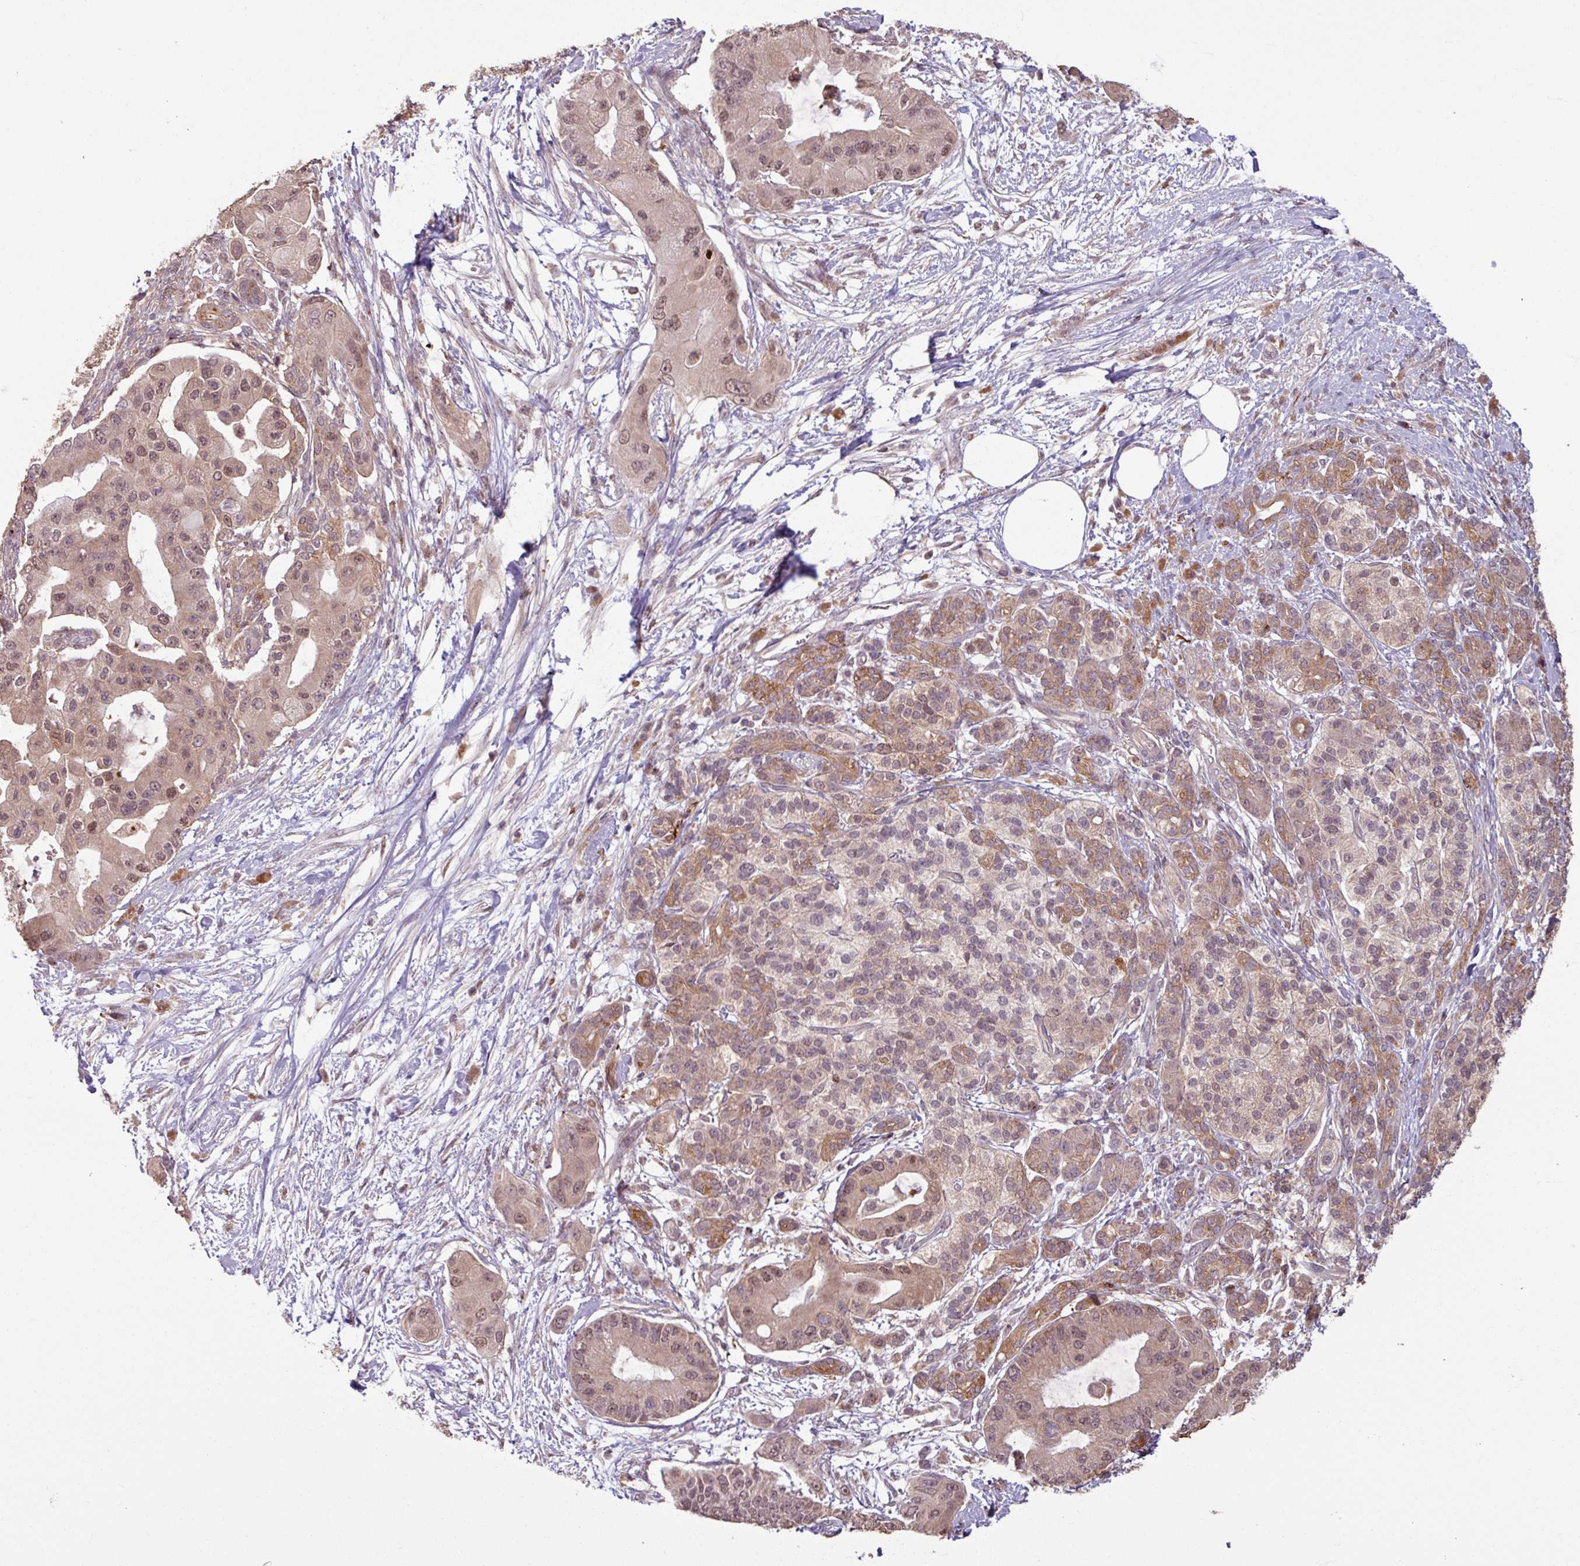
{"staining": {"intensity": "moderate", "quantity": "25%-75%", "location": "nuclear"}, "tissue": "pancreatic cancer", "cell_type": "Tumor cells", "image_type": "cancer", "snomed": [{"axis": "morphology", "description": "Adenocarcinoma, NOS"}, {"axis": "topography", "description": "Pancreas"}], "caption": "Immunohistochemical staining of adenocarcinoma (pancreatic) shows moderate nuclear protein staining in approximately 25%-75% of tumor cells.", "gene": "OR6B1", "patient": {"sex": "male", "age": 57}}